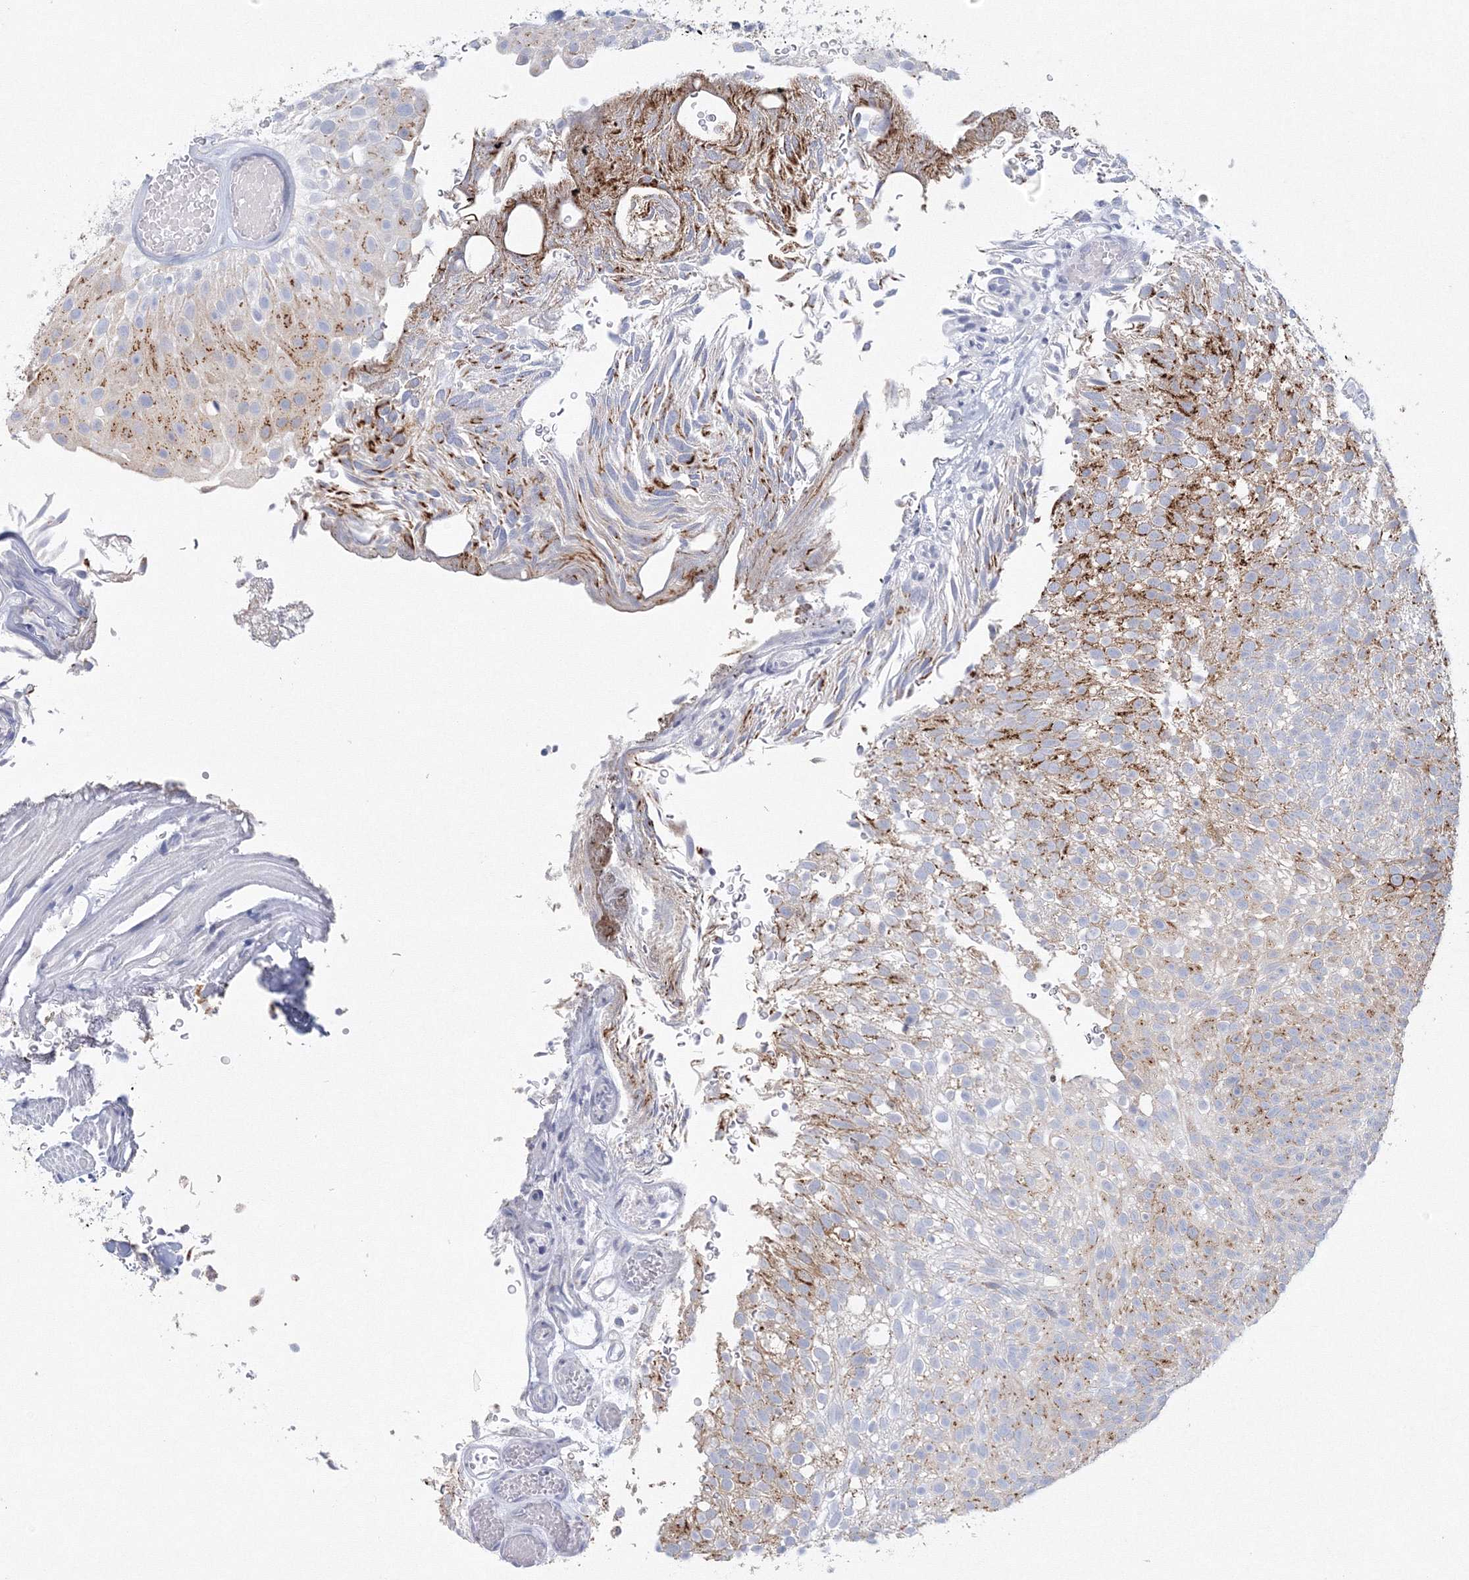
{"staining": {"intensity": "moderate", "quantity": "<25%", "location": "cytoplasmic/membranous"}, "tissue": "urothelial cancer", "cell_type": "Tumor cells", "image_type": "cancer", "snomed": [{"axis": "morphology", "description": "Urothelial carcinoma, Low grade"}, {"axis": "topography", "description": "Urinary bladder"}], "caption": "This micrograph demonstrates IHC staining of human urothelial carcinoma (low-grade), with low moderate cytoplasmic/membranous positivity in about <25% of tumor cells.", "gene": "NIPAL1", "patient": {"sex": "male", "age": 78}}